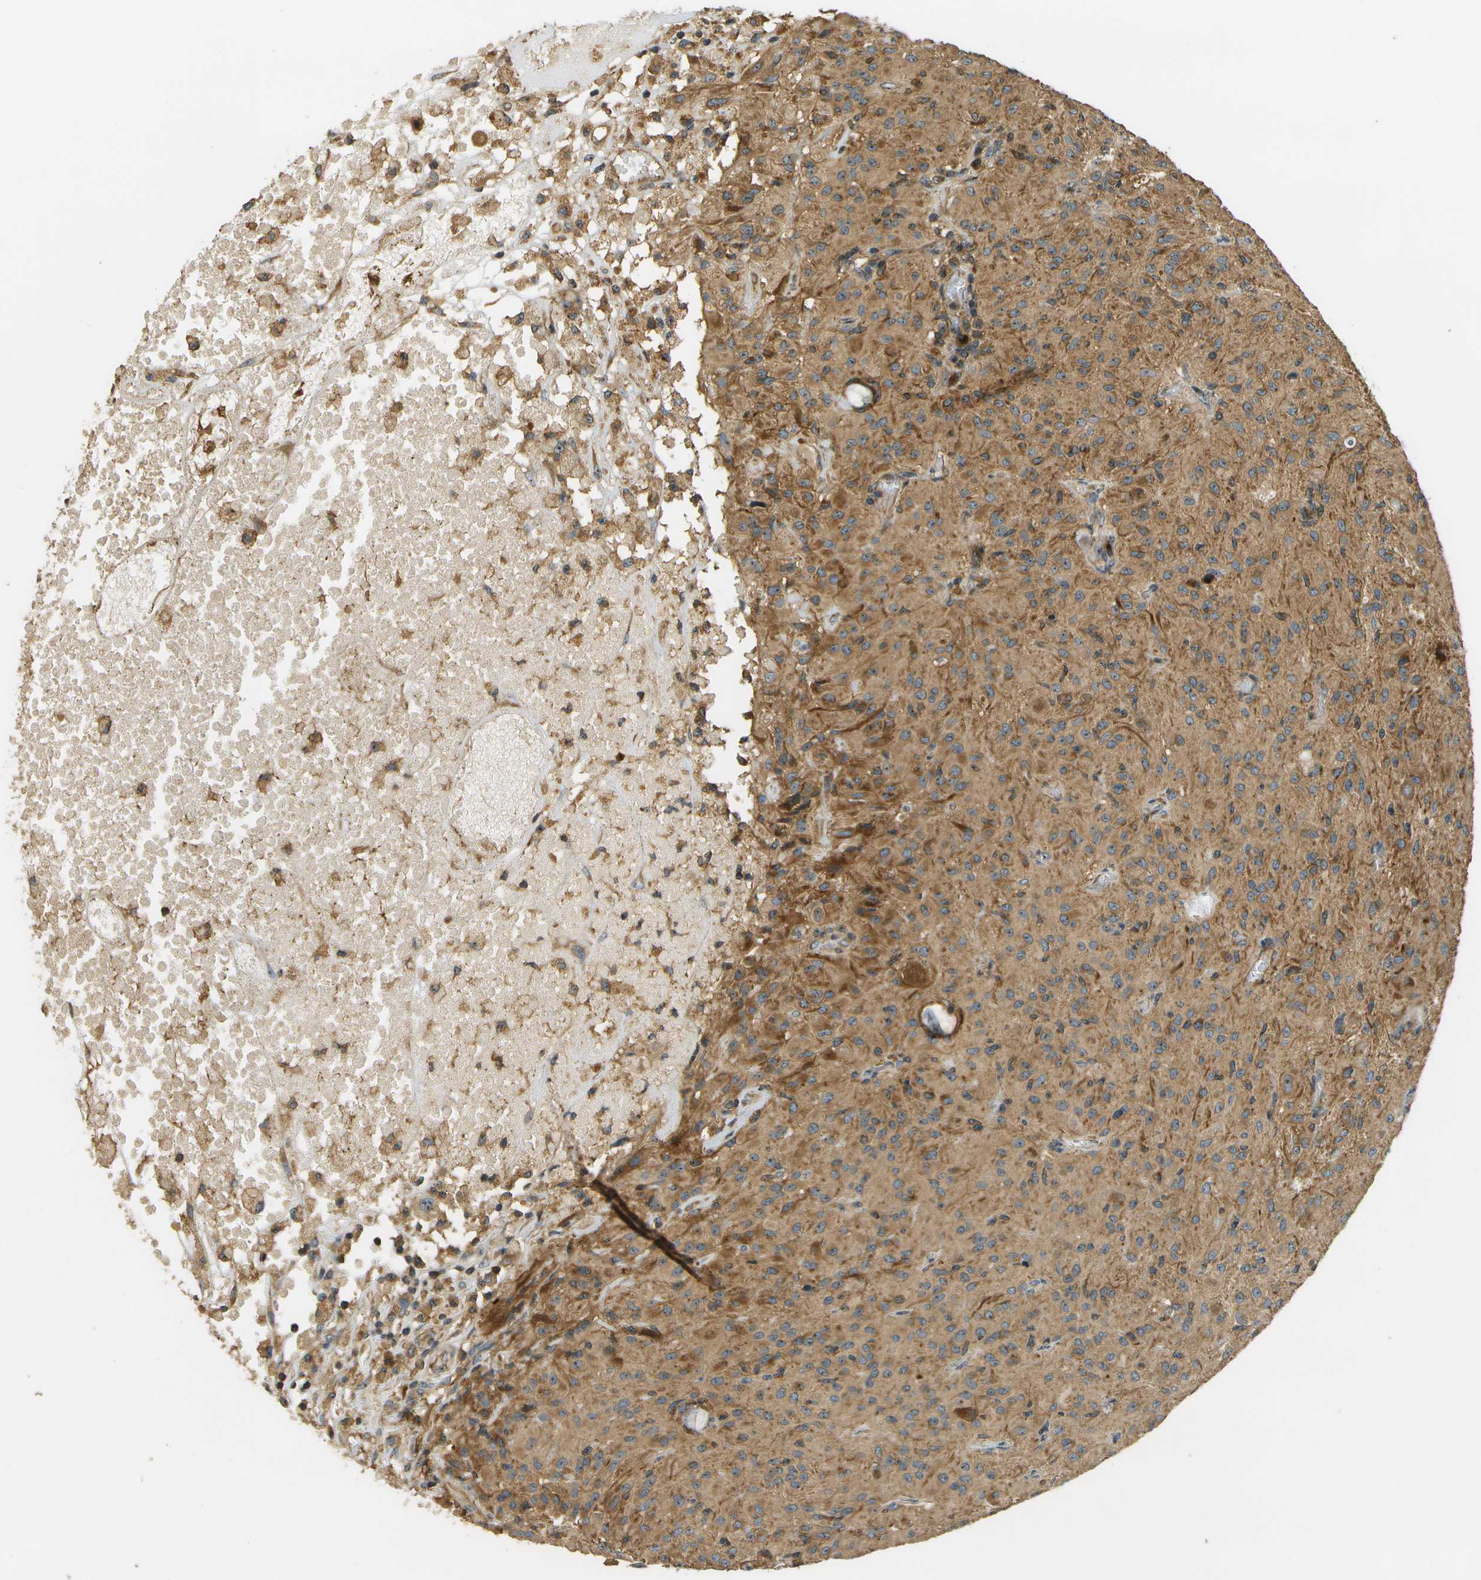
{"staining": {"intensity": "moderate", "quantity": "25%-75%", "location": "cytoplasmic/membranous,nuclear"}, "tissue": "glioma", "cell_type": "Tumor cells", "image_type": "cancer", "snomed": [{"axis": "morphology", "description": "Glioma, malignant, High grade"}, {"axis": "topography", "description": "Brain"}], "caption": "Protein staining demonstrates moderate cytoplasmic/membranous and nuclear expression in approximately 25%-75% of tumor cells in glioma. The protein of interest is shown in brown color, while the nuclei are stained blue.", "gene": "LRP12", "patient": {"sex": "female", "age": 59}}